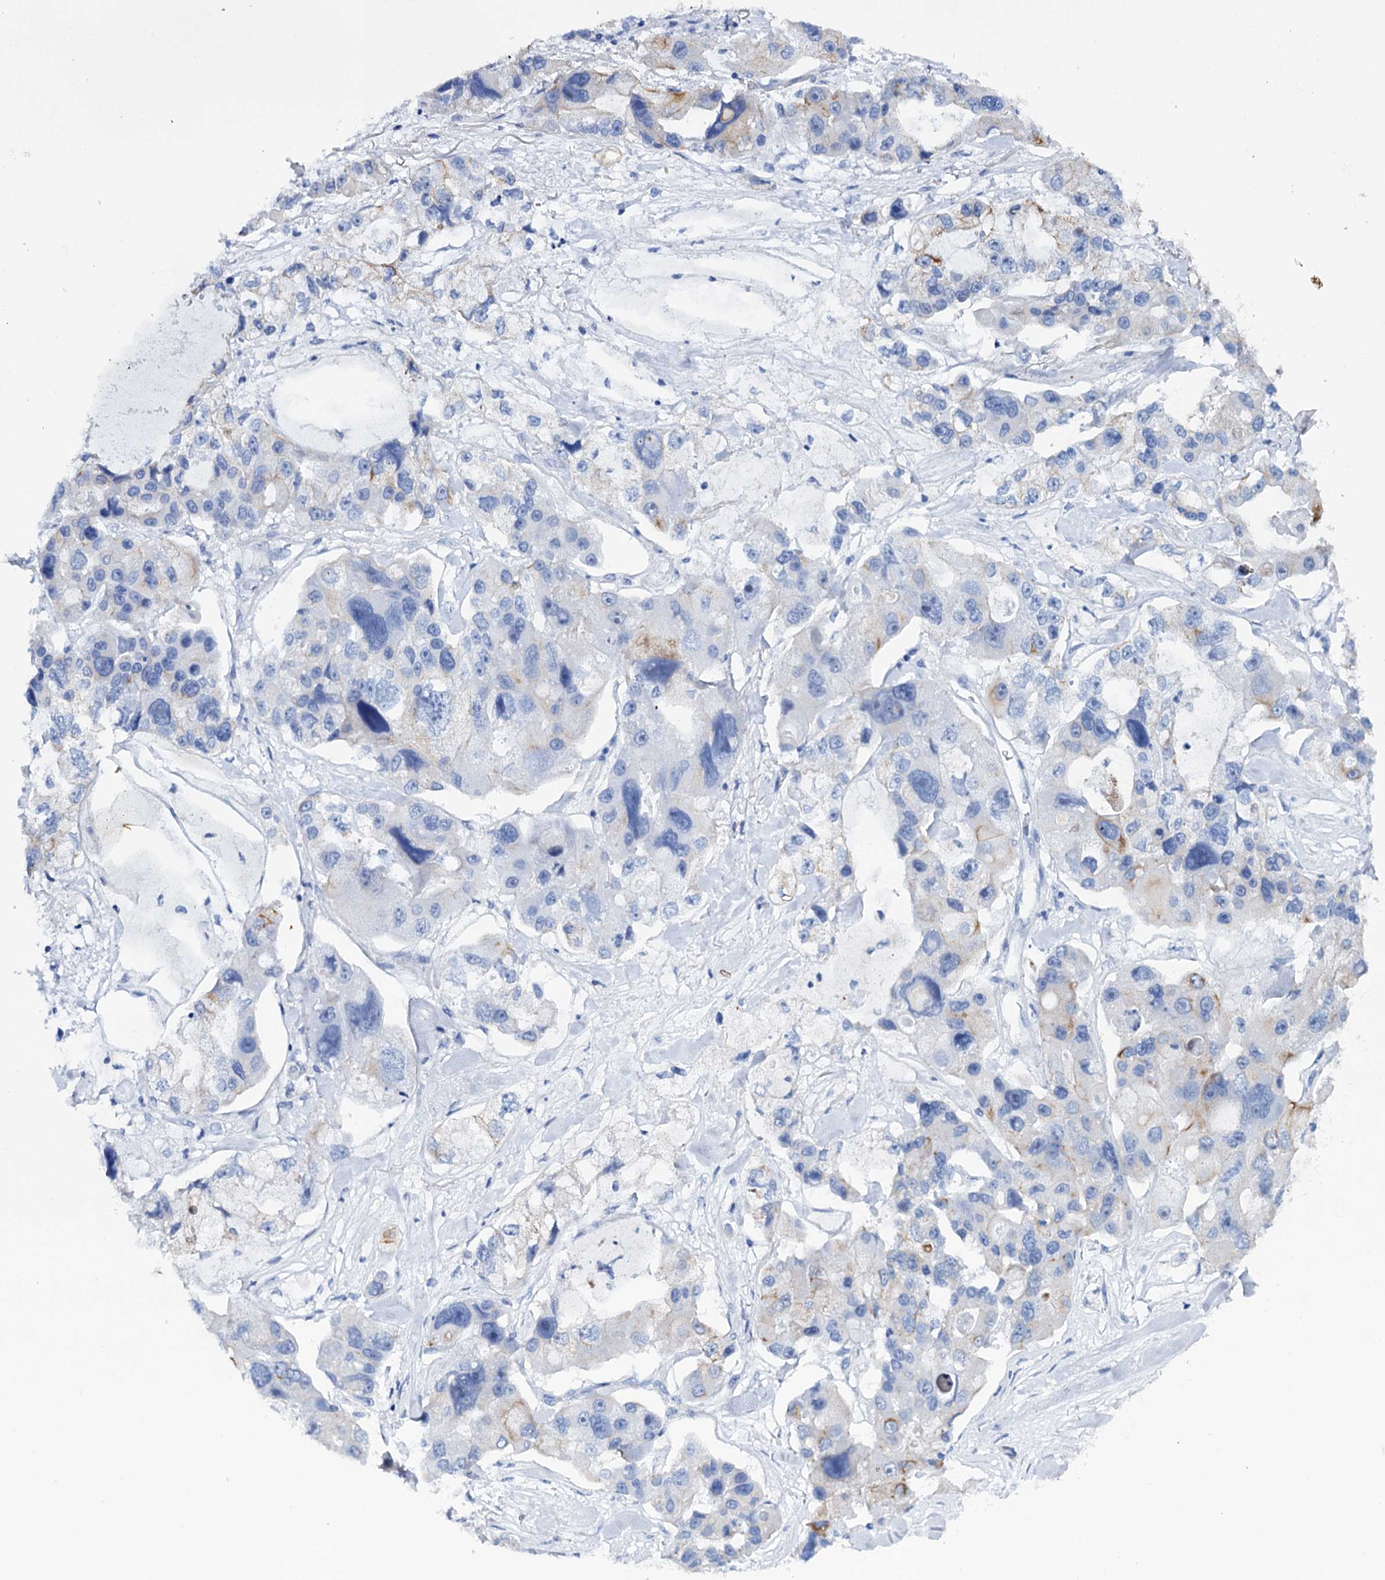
{"staining": {"intensity": "weak", "quantity": "<25%", "location": "cytoplasmic/membranous"}, "tissue": "lung cancer", "cell_type": "Tumor cells", "image_type": "cancer", "snomed": [{"axis": "morphology", "description": "Adenocarcinoma, NOS"}, {"axis": "topography", "description": "Lung"}], "caption": "Tumor cells are negative for protein expression in human lung cancer (adenocarcinoma). (DAB immunohistochemistry, high magnification).", "gene": "FAAP20", "patient": {"sex": "female", "age": 54}}